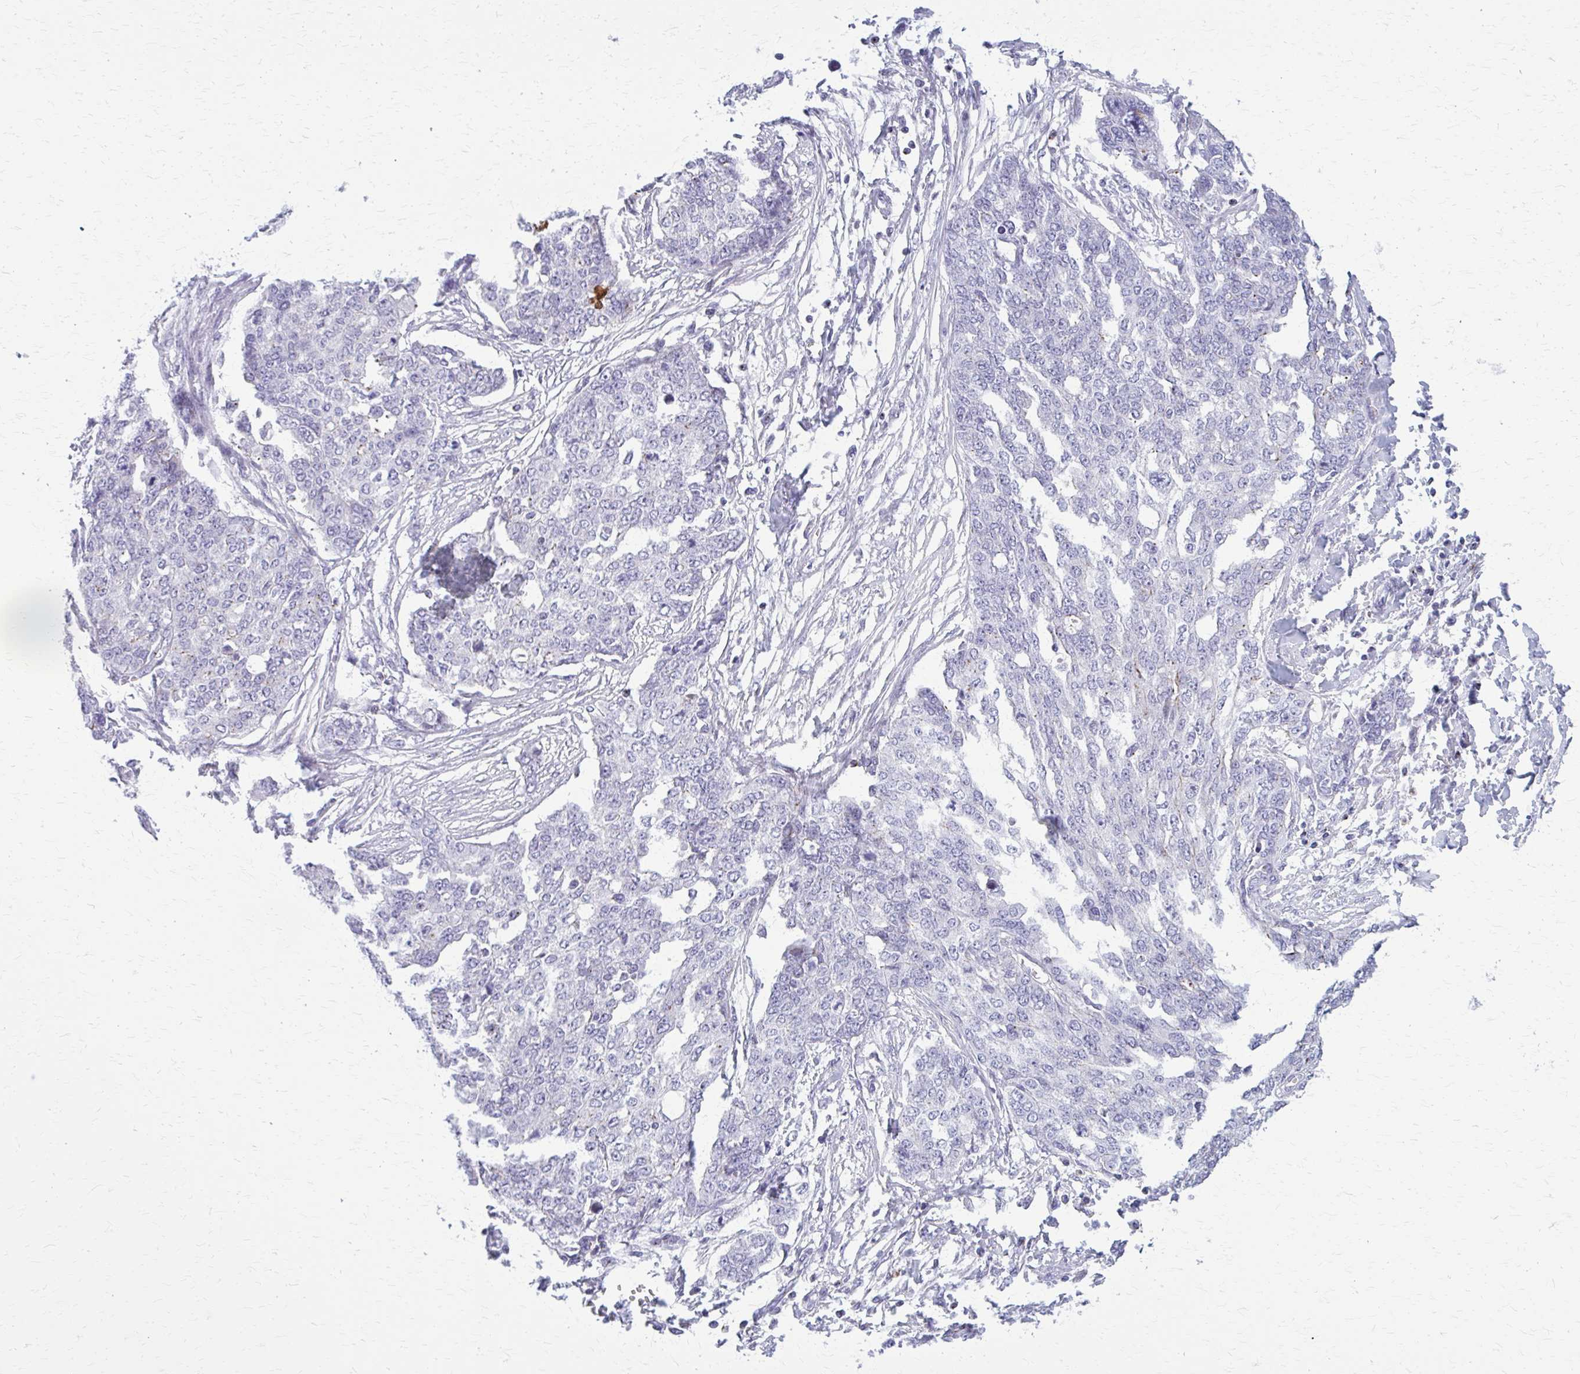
{"staining": {"intensity": "negative", "quantity": "none", "location": "none"}, "tissue": "ovarian cancer", "cell_type": "Tumor cells", "image_type": "cancer", "snomed": [{"axis": "morphology", "description": "Cystadenocarcinoma, serous, NOS"}, {"axis": "topography", "description": "Soft tissue"}, {"axis": "topography", "description": "Ovary"}], "caption": "The immunohistochemistry (IHC) photomicrograph has no significant staining in tumor cells of ovarian cancer tissue.", "gene": "PEDS1", "patient": {"sex": "female", "age": 57}}